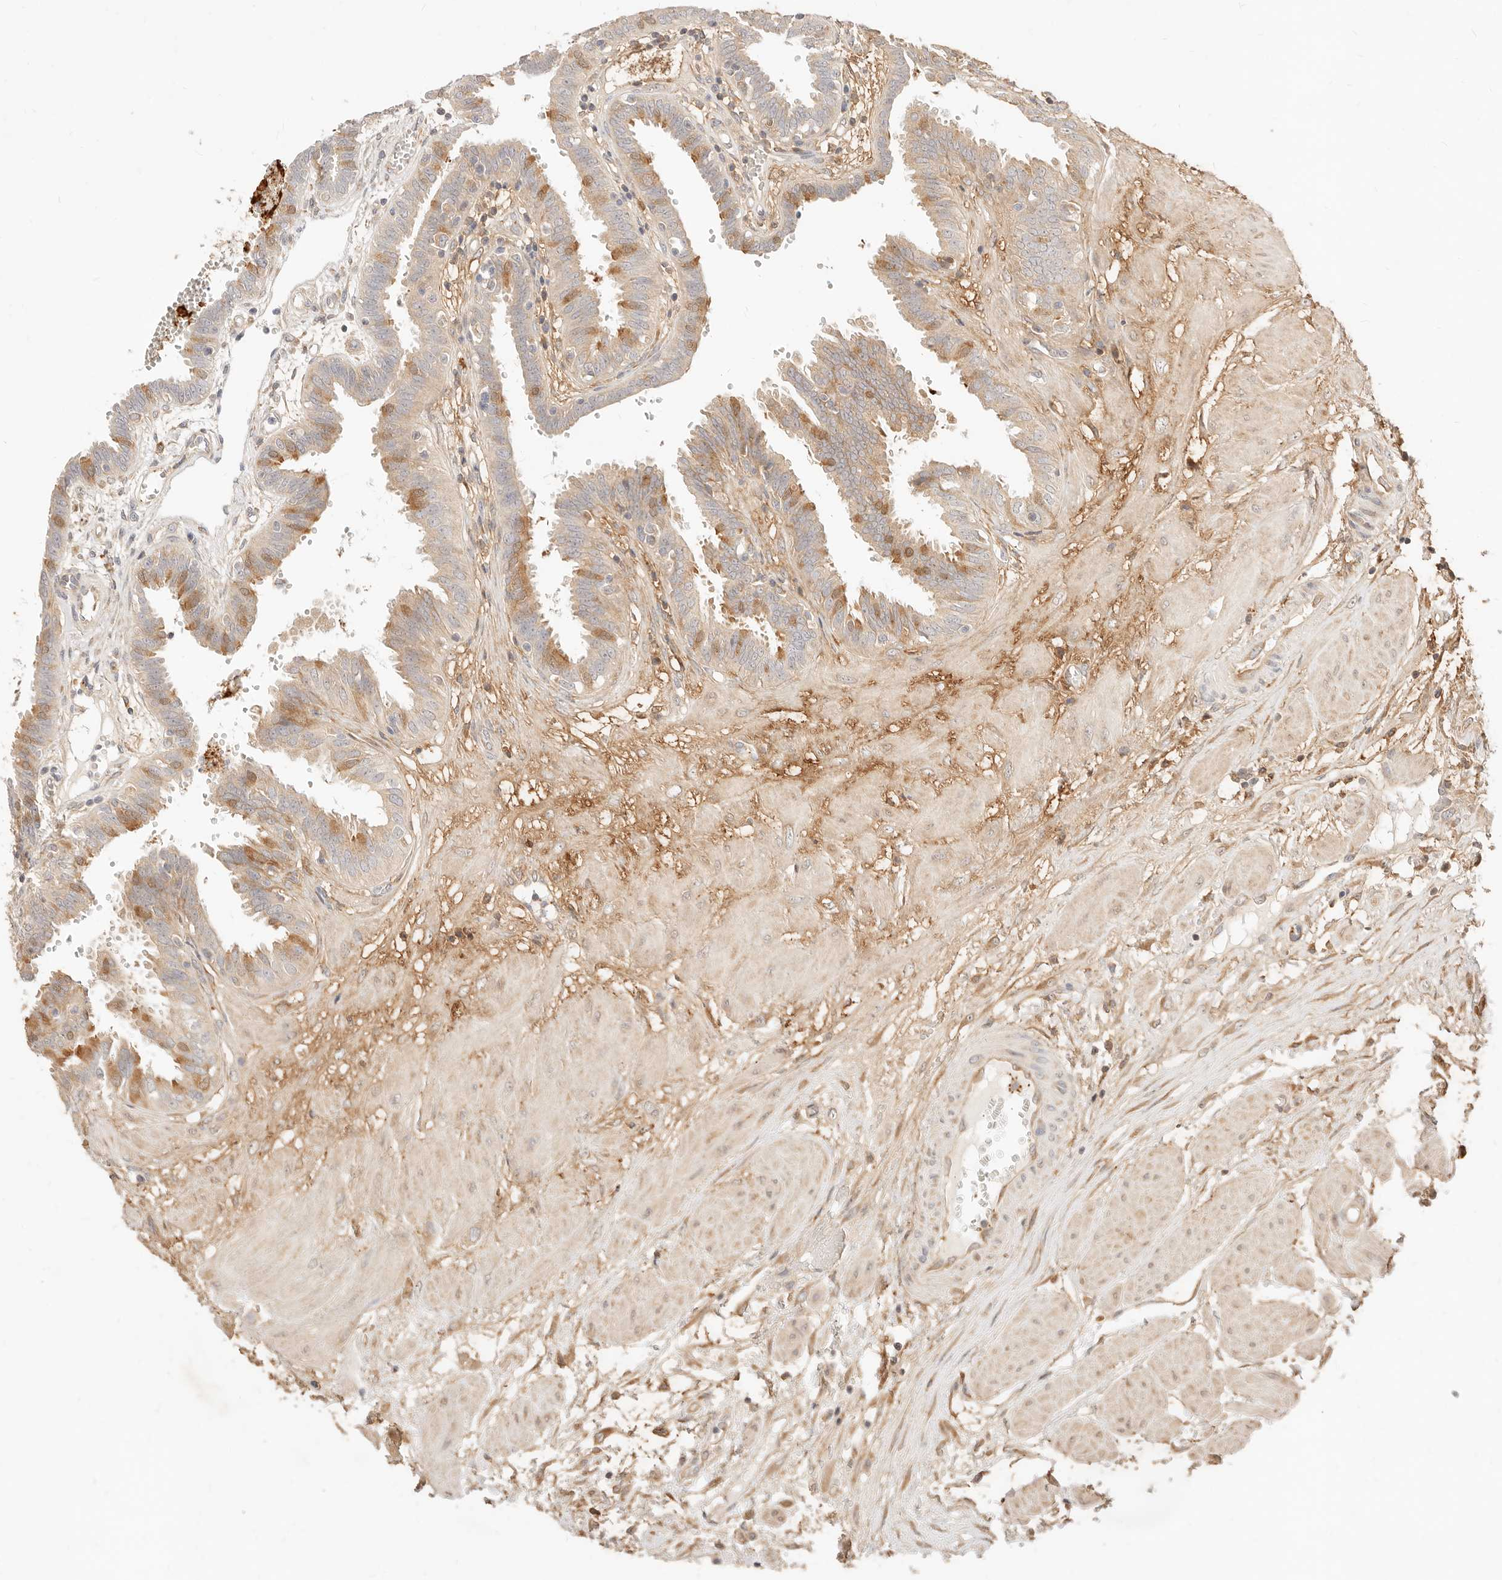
{"staining": {"intensity": "strong", "quantity": "25%-75%", "location": "cytoplasmic/membranous"}, "tissue": "fallopian tube", "cell_type": "Glandular cells", "image_type": "normal", "snomed": [{"axis": "morphology", "description": "Normal tissue, NOS"}, {"axis": "topography", "description": "Fallopian tube"}, {"axis": "topography", "description": "Placenta"}], "caption": "A brown stain labels strong cytoplasmic/membranous staining of a protein in glandular cells of normal fallopian tube.", "gene": "UBXN10", "patient": {"sex": "female", "age": 32}}